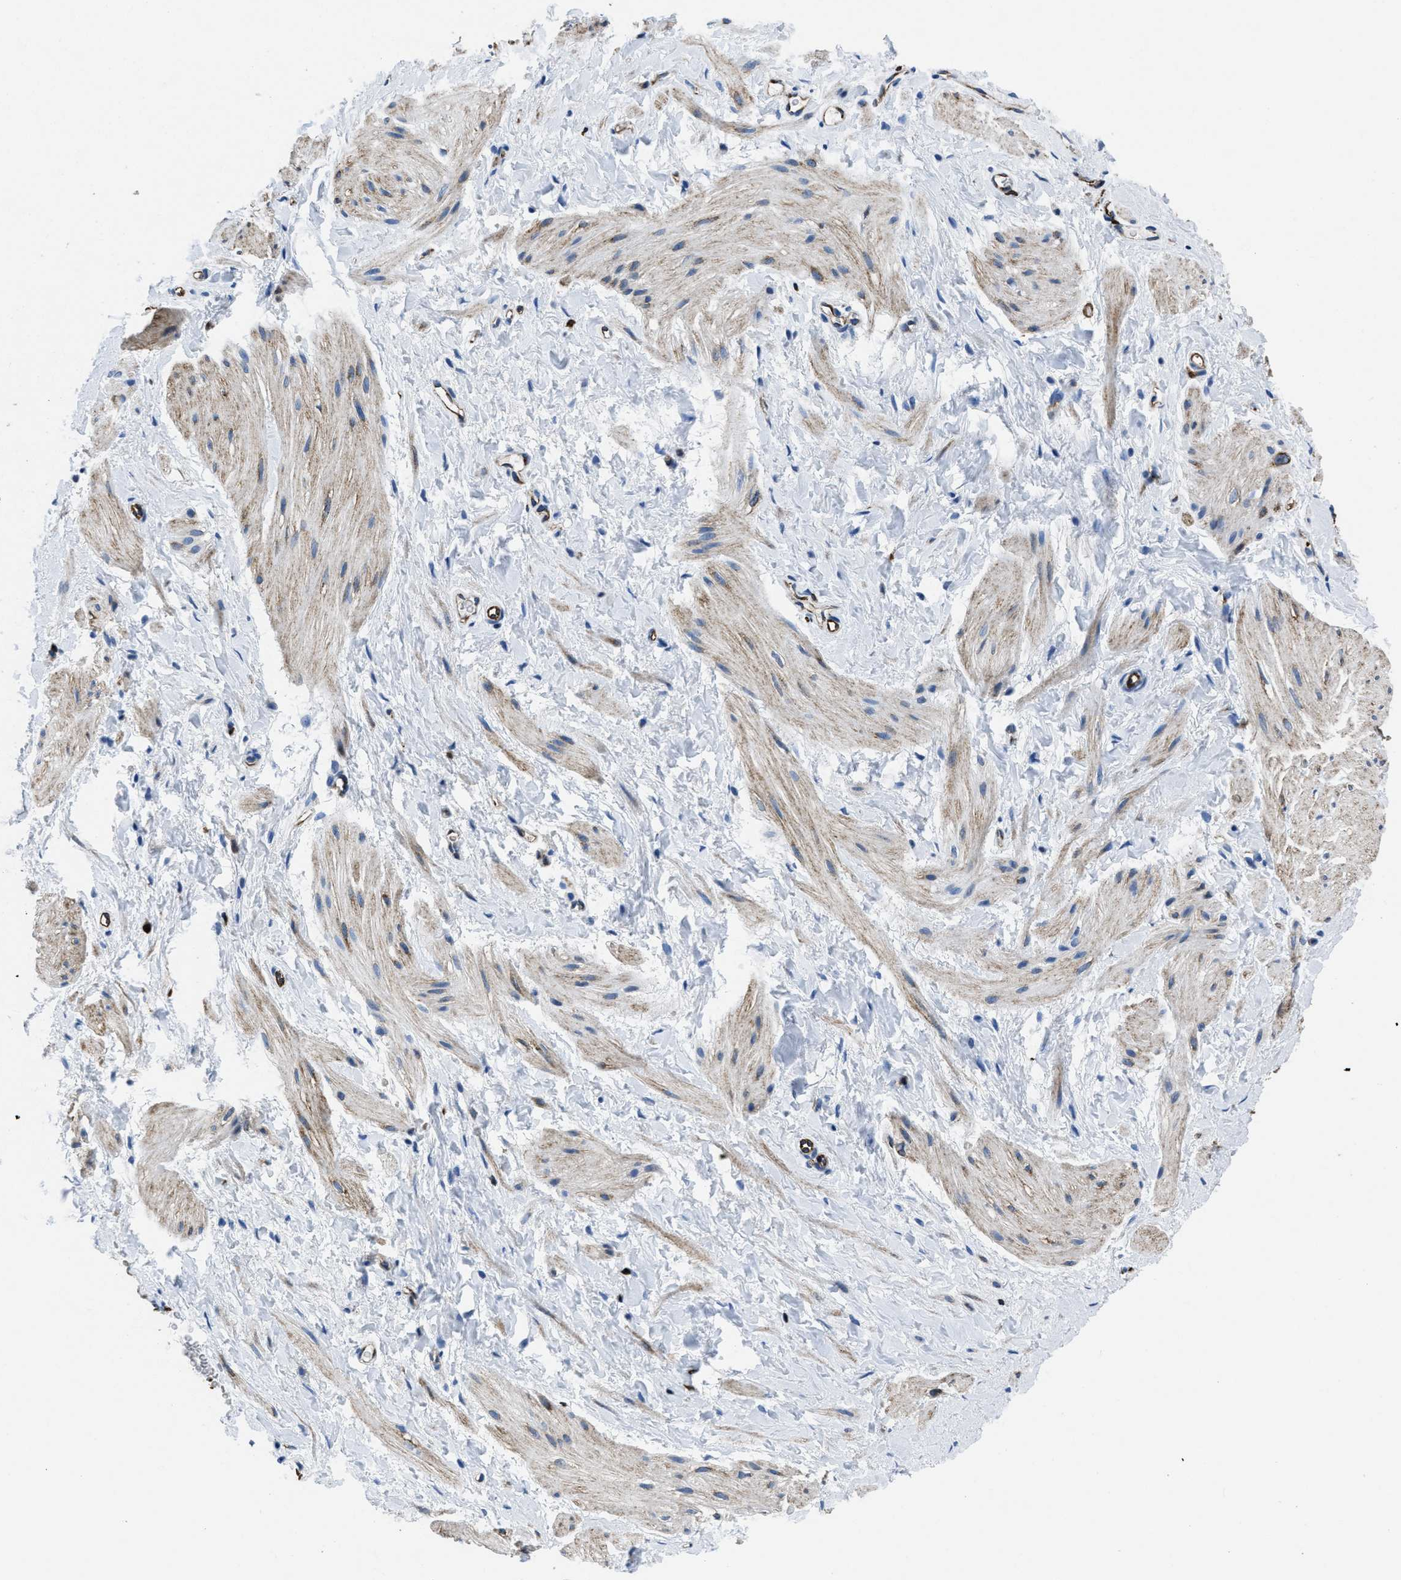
{"staining": {"intensity": "weak", "quantity": "<25%", "location": "cytoplasmic/membranous"}, "tissue": "smooth muscle", "cell_type": "Smooth muscle cells", "image_type": "normal", "snomed": [{"axis": "morphology", "description": "Normal tissue, NOS"}, {"axis": "topography", "description": "Smooth muscle"}], "caption": "Smooth muscle cells show no significant protein expression in benign smooth muscle. Brightfield microscopy of IHC stained with DAB (3,3'-diaminobenzidine) (brown) and hematoxylin (blue), captured at high magnification.", "gene": "ITGA3", "patient": {"sex": "male", "age": 16}}